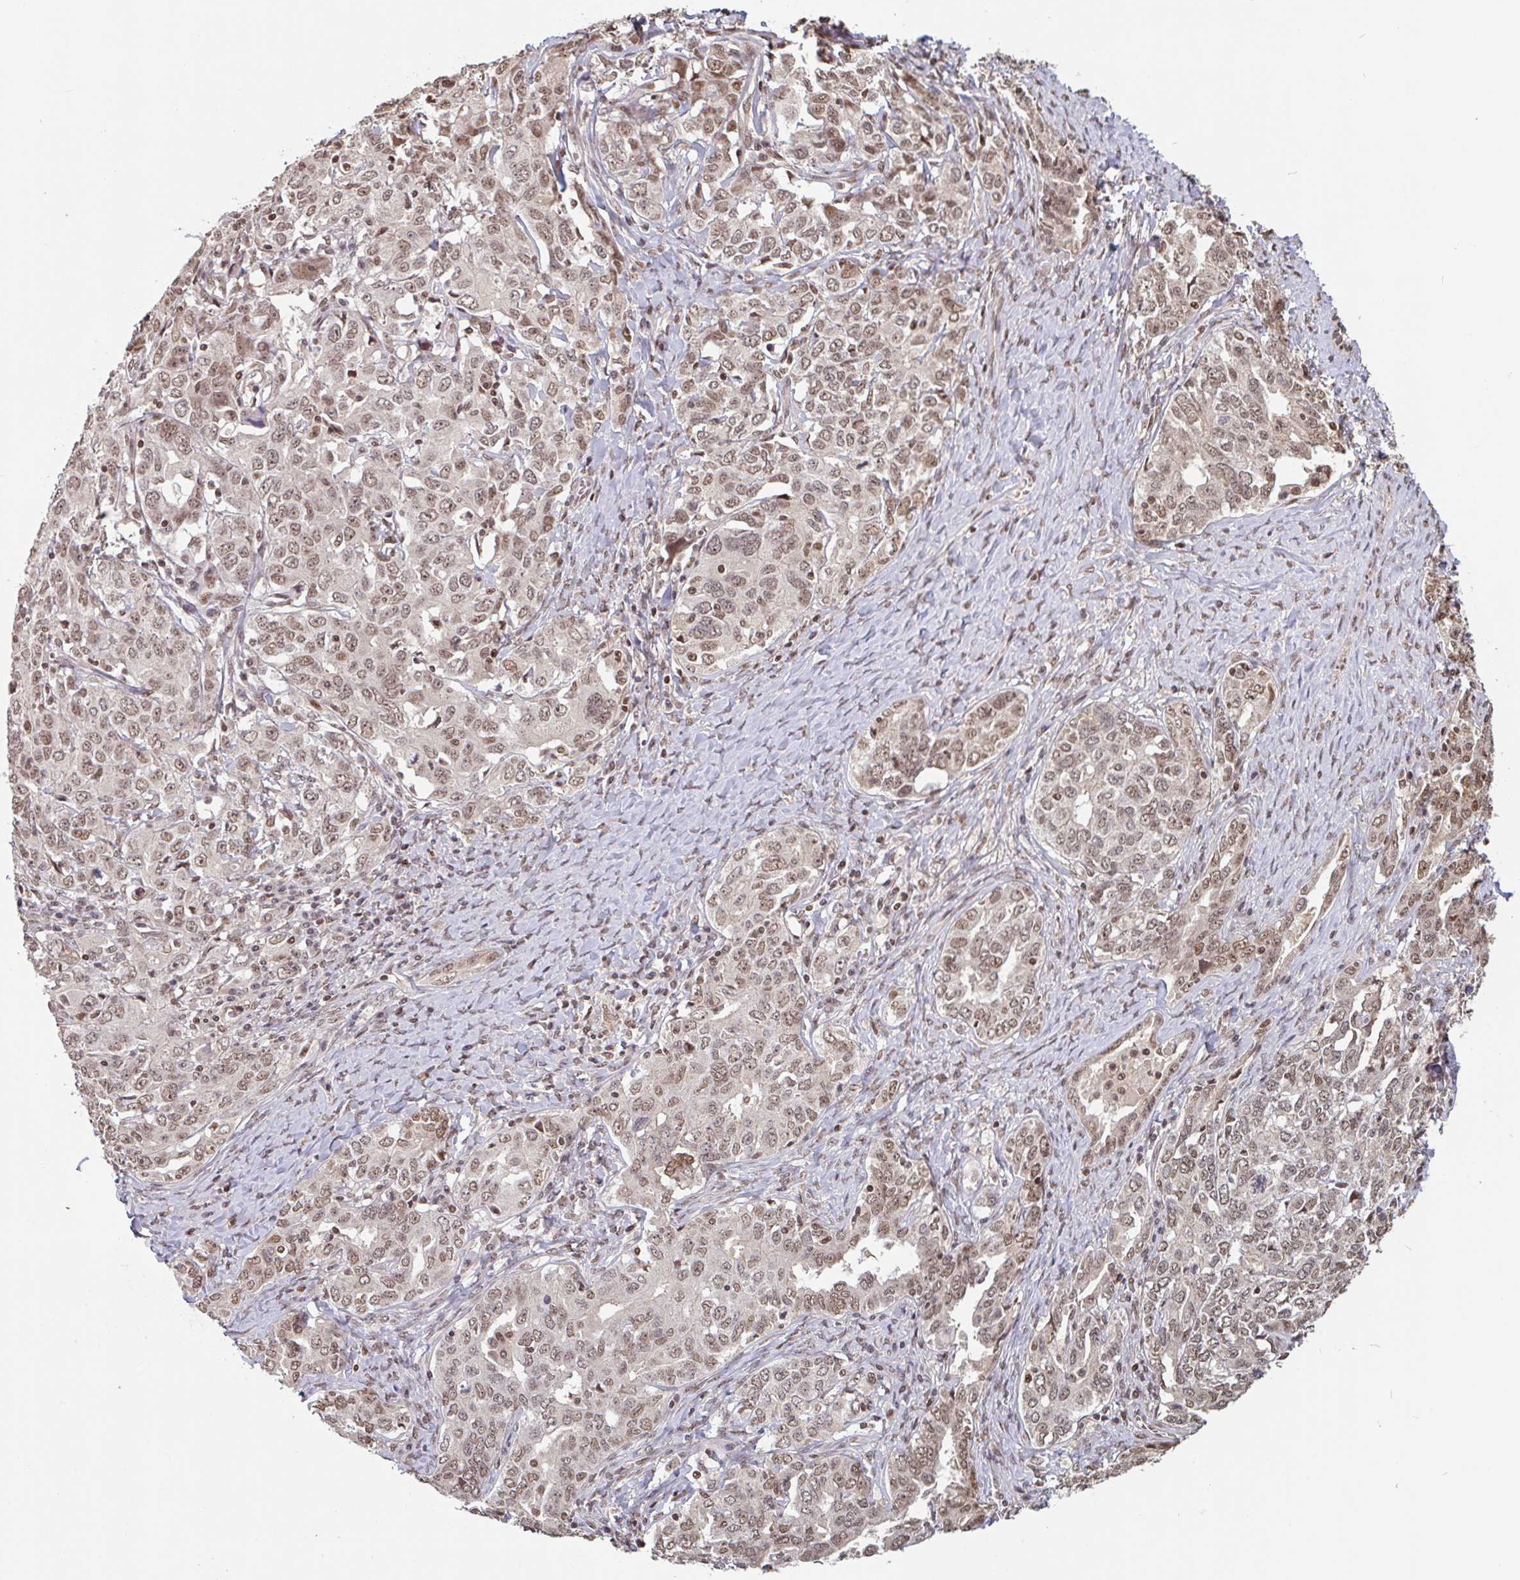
{"staining": {"intensity": "moderate", "quantity": "25%-75%", "location": "nuclear"}, "tissue": "ovarian cancer", "cell_type": "Tumor cells", "image_type": "cancer", "snomed": [{"axis": "morphology", "description": "Carcinoma, endometroid"}, {"axis": "topography", "description": "Ovary"}], "caption": "Immunohistochemical staining of ovarian cancer (endometroid carcinoma) exhibits medium levels of moderate nuclear protein staining in about 25%-75% of tumor cells.", "gene": "DR1", "patient": {"sex": "female", "age": 62}}